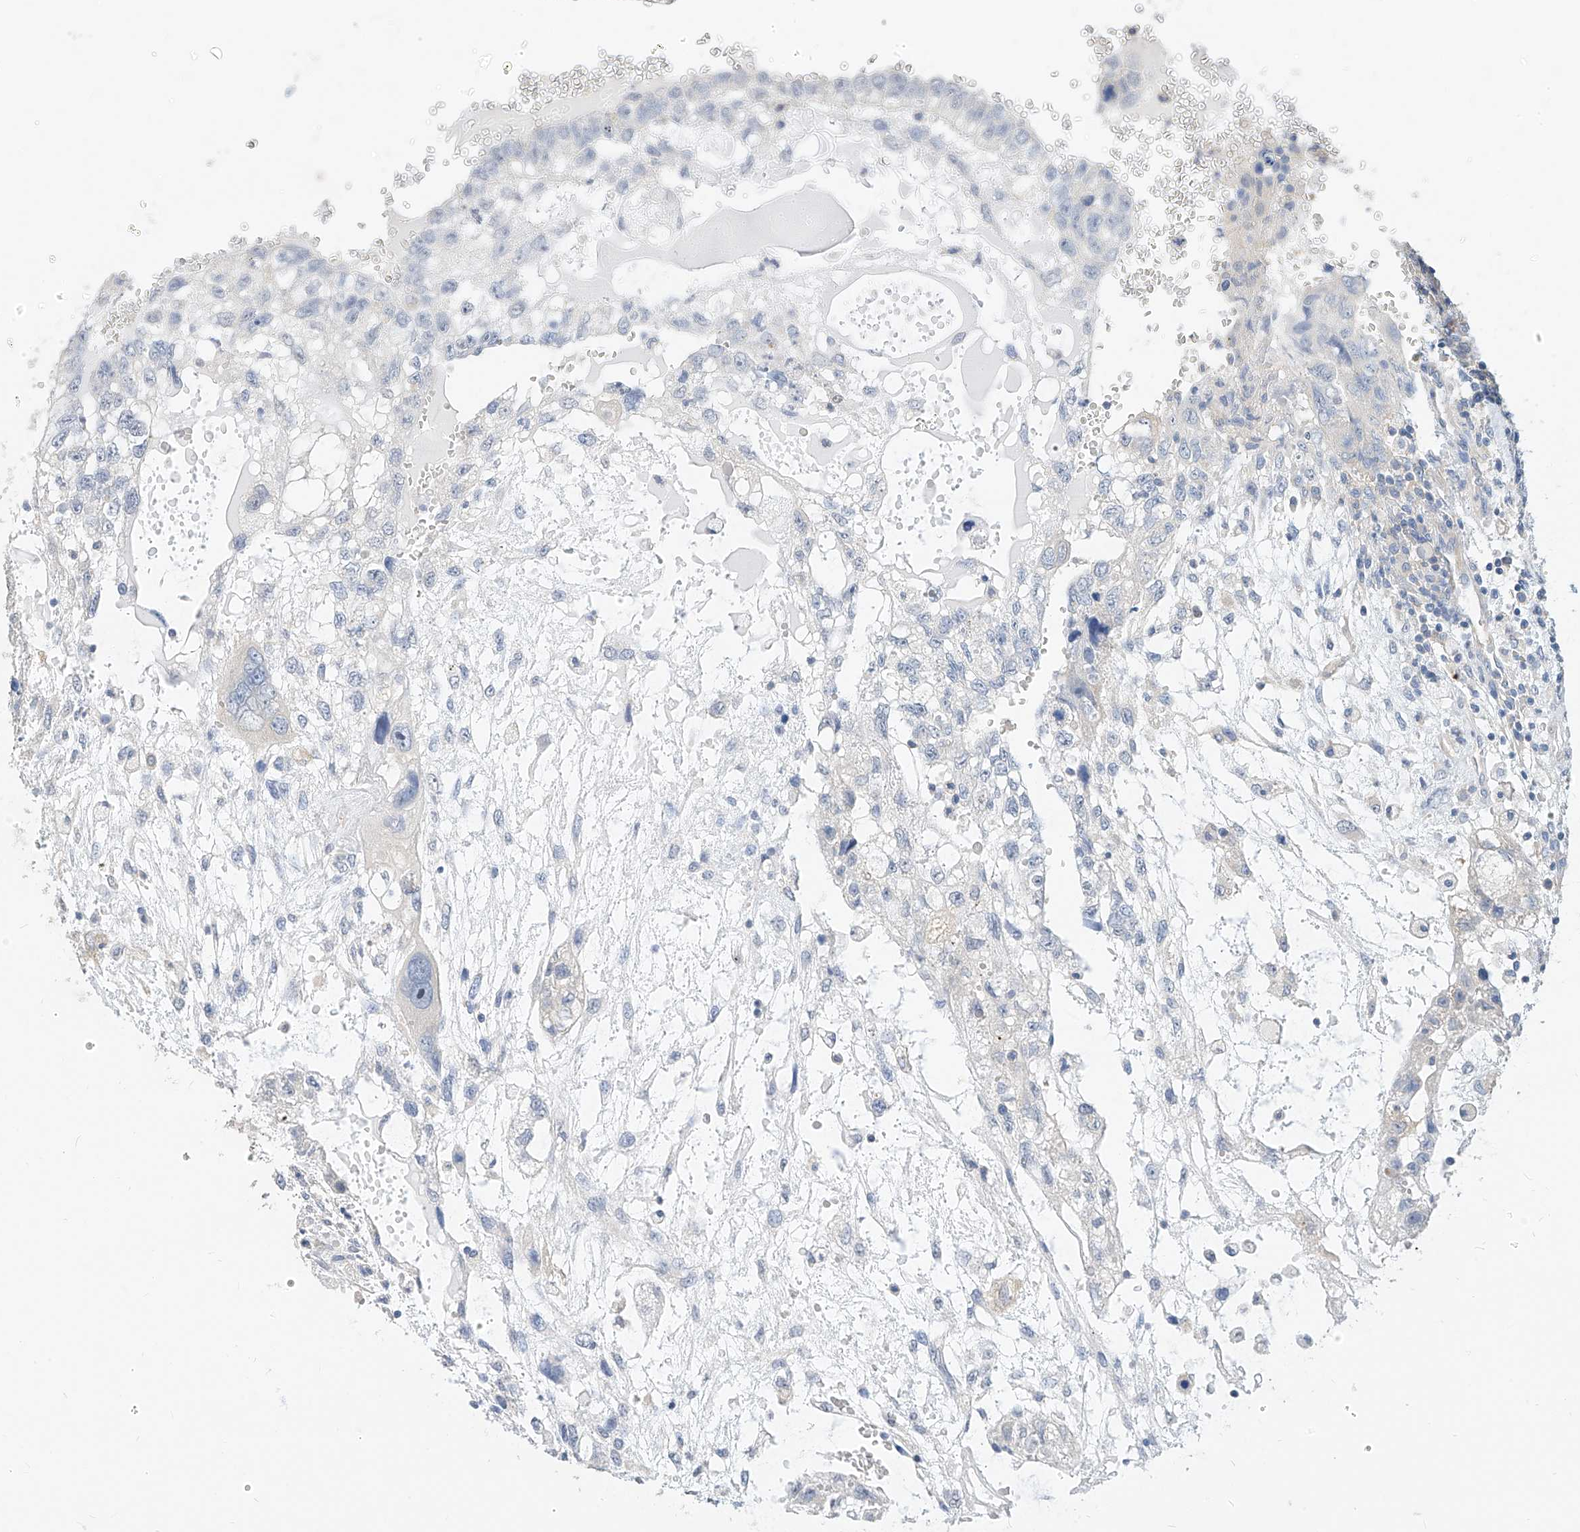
{"staining": {"intensity": "negative", "quantity": "none", "location": "none"}, "tissue": "testis cancer", "cell_type": "Tumor cells", "image_type": "cancer", "snomed": [{"axis": "morphology", "description": "Carcinoma, Embryonal, NOS"}, {"axis": "topography", "description": "Testis"}], "caption": "Micrograph shows no protein positivity in tumor cells of embryonal carcinoma (testis) tissue. (Stains: DAB immunohistochemistry (IHC) with hematoxylin counter stain, Microscopy: brightfield microscopy at high magnification).", "gene": "ZZEF1", "patient": {"sex": "male", "age": 36}}